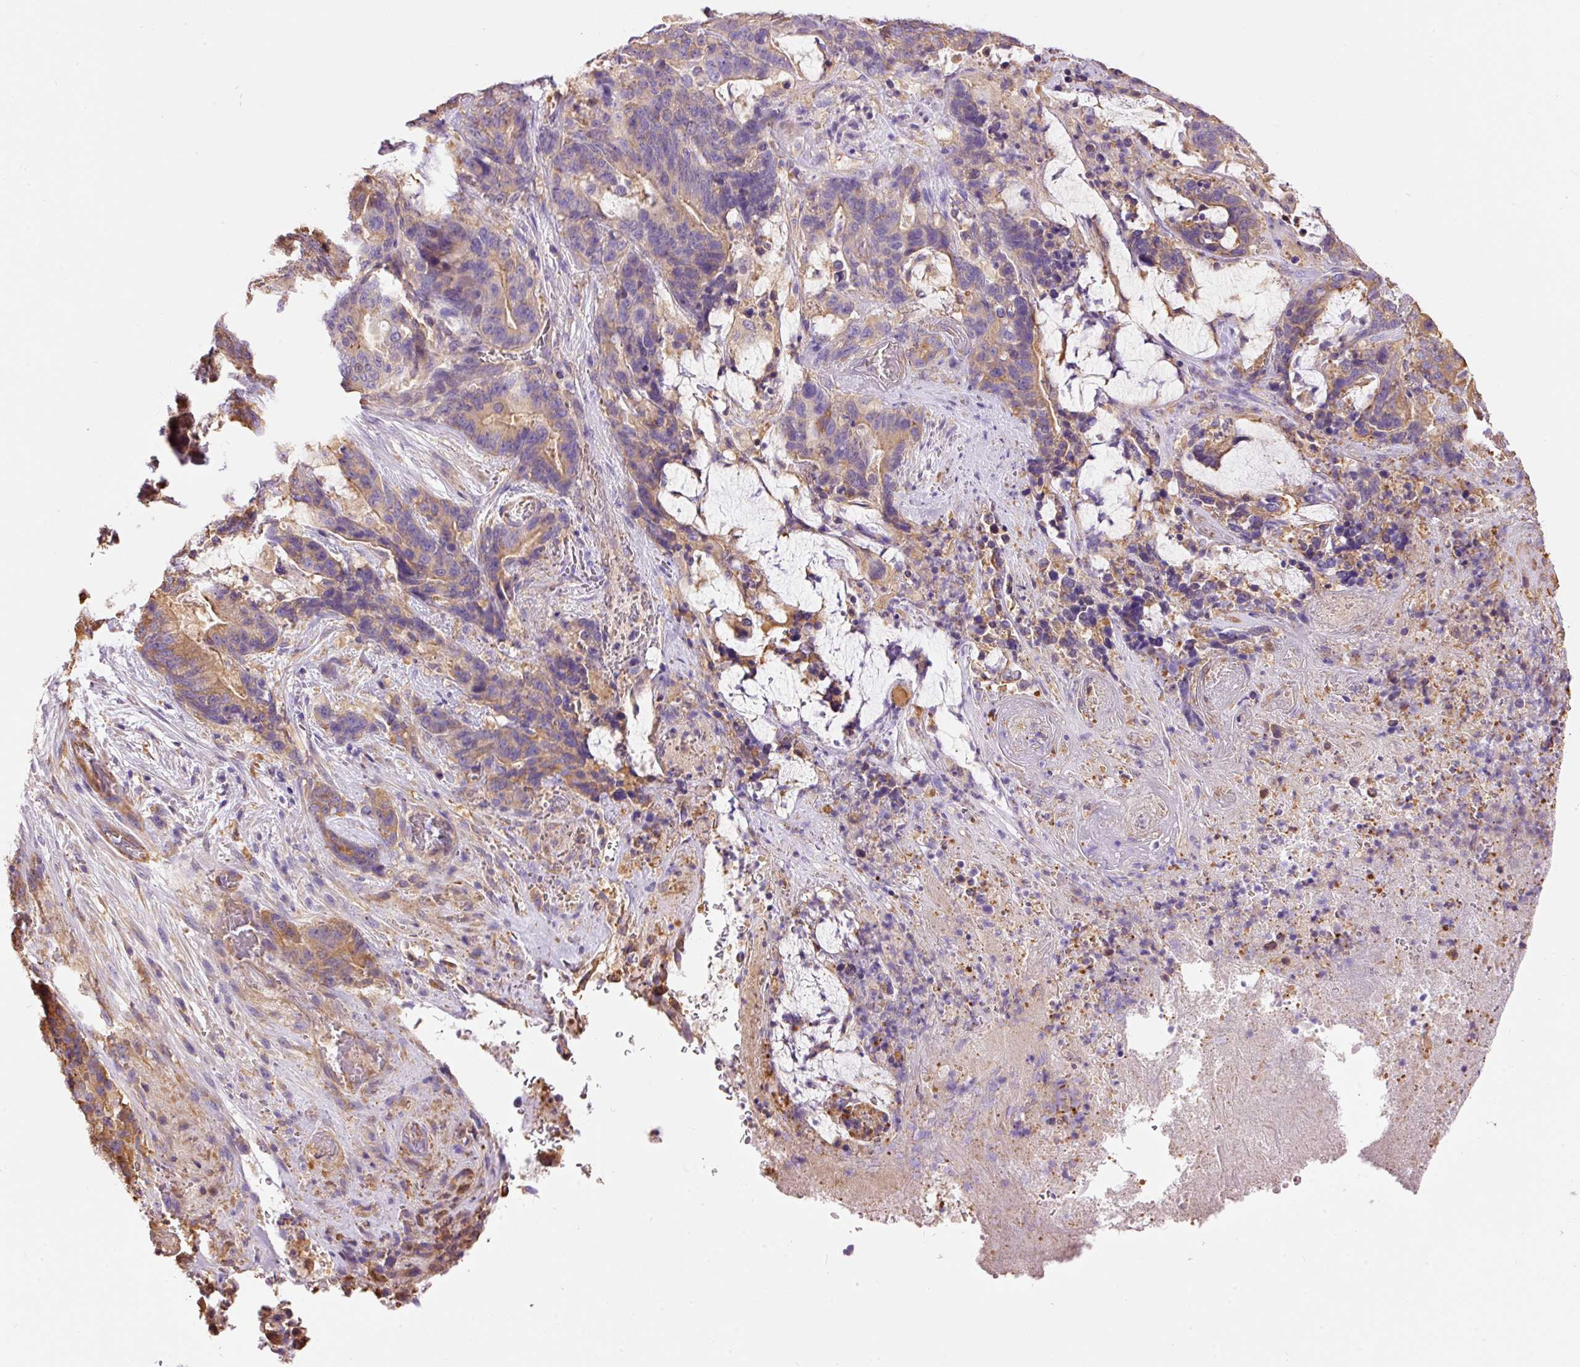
{"staining": {"intensity": "moderate", "quantity": "<25%", "location": "cytoplasmic/membranous"}, "tissue": "stomach cancer", "cell_type": "Tumor cells", "image_type": "cancer", "snomed": [{"axis": "morphology", "description": "Normal tissue, NOS"}, {"axis": "morphology", "description": "Adenocarcinoma, NOS"}, {"axis": "topography", "description": "Stomach"}], "caption": "About <25% of tumor cells in stomach cancer (adenocarcinoma) demonstrate moderate cytoplasmic/membranous protein positivity as visualized by brown immunohistochemical staining.", "gene": "IL10RB", "patient": {"sex": "female", "age": 64}}